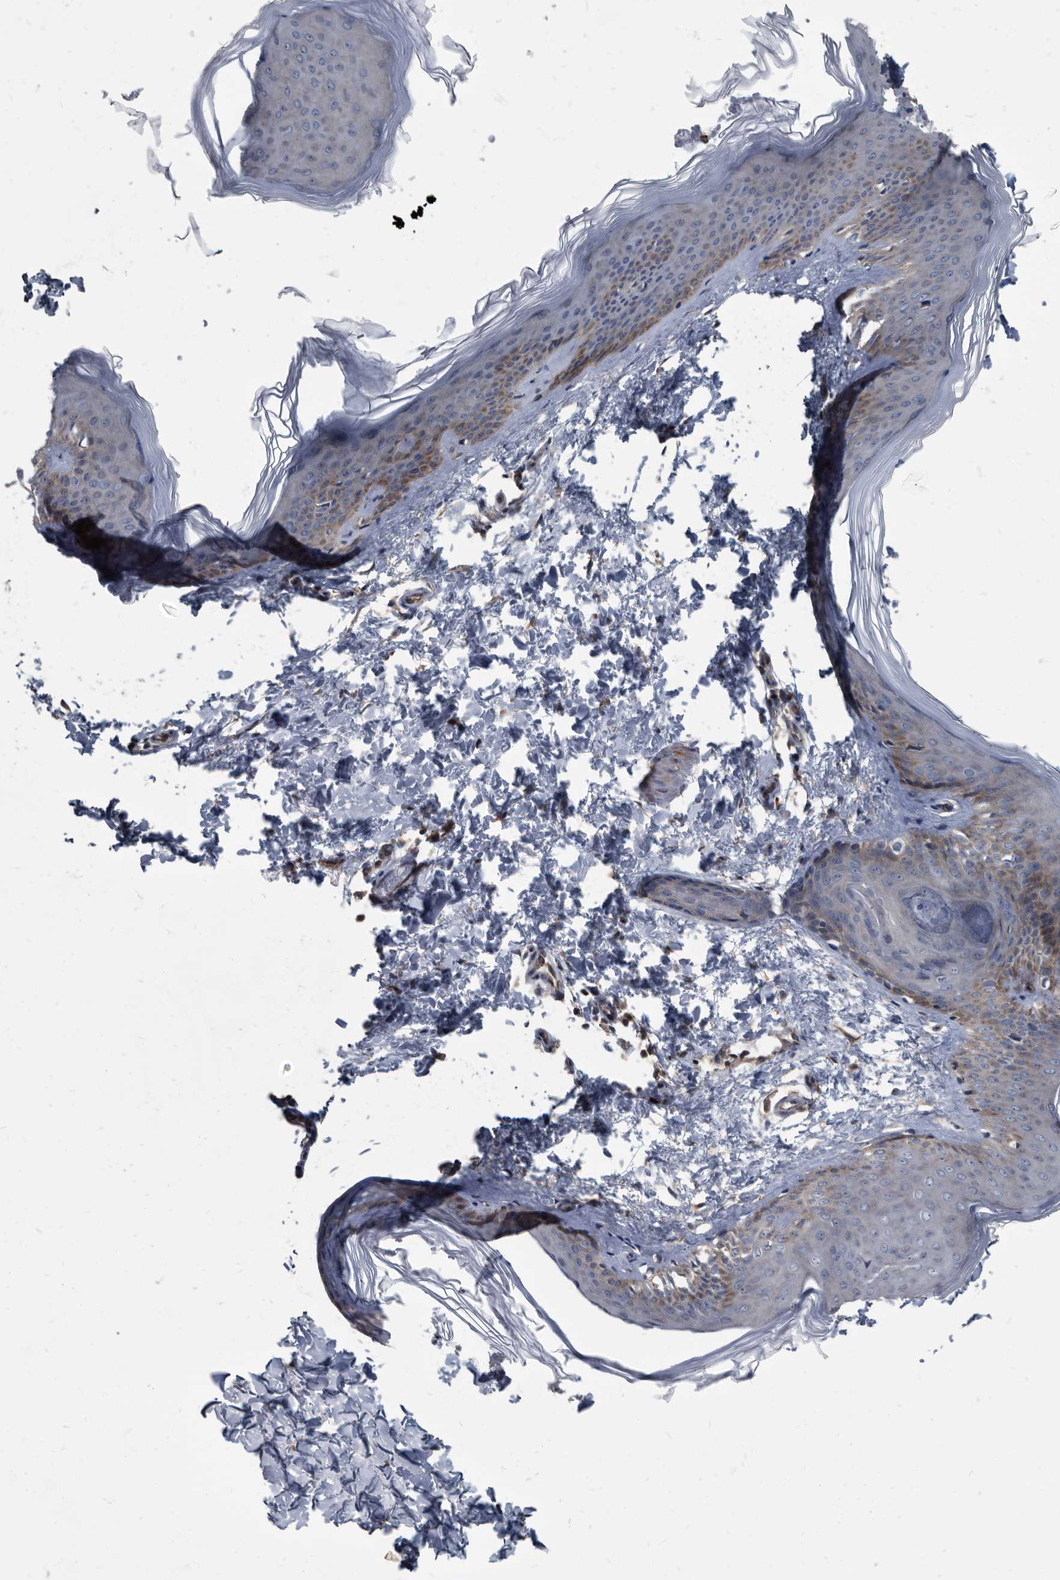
{"staining": {"intensity": "weak", "quantity": ">75%", "location": "cytoplasmic/membranous"}, "tissue": "skin", "cell_type": "Fibroblasts", "image_type": "normal", "snomed": [{"axis": "morphology", "description": "Normal tissue, NOS"}, {"axis": "topography", "description": "Skin"}], "caption": "Immunohistochemical staining of benign skin exhibits low levels of weak cytoplasmic/membranous staining in approximately >75% of fibroblasts.", "gene": "CDV3", "patient": {"sex": "female", "age": 27}}